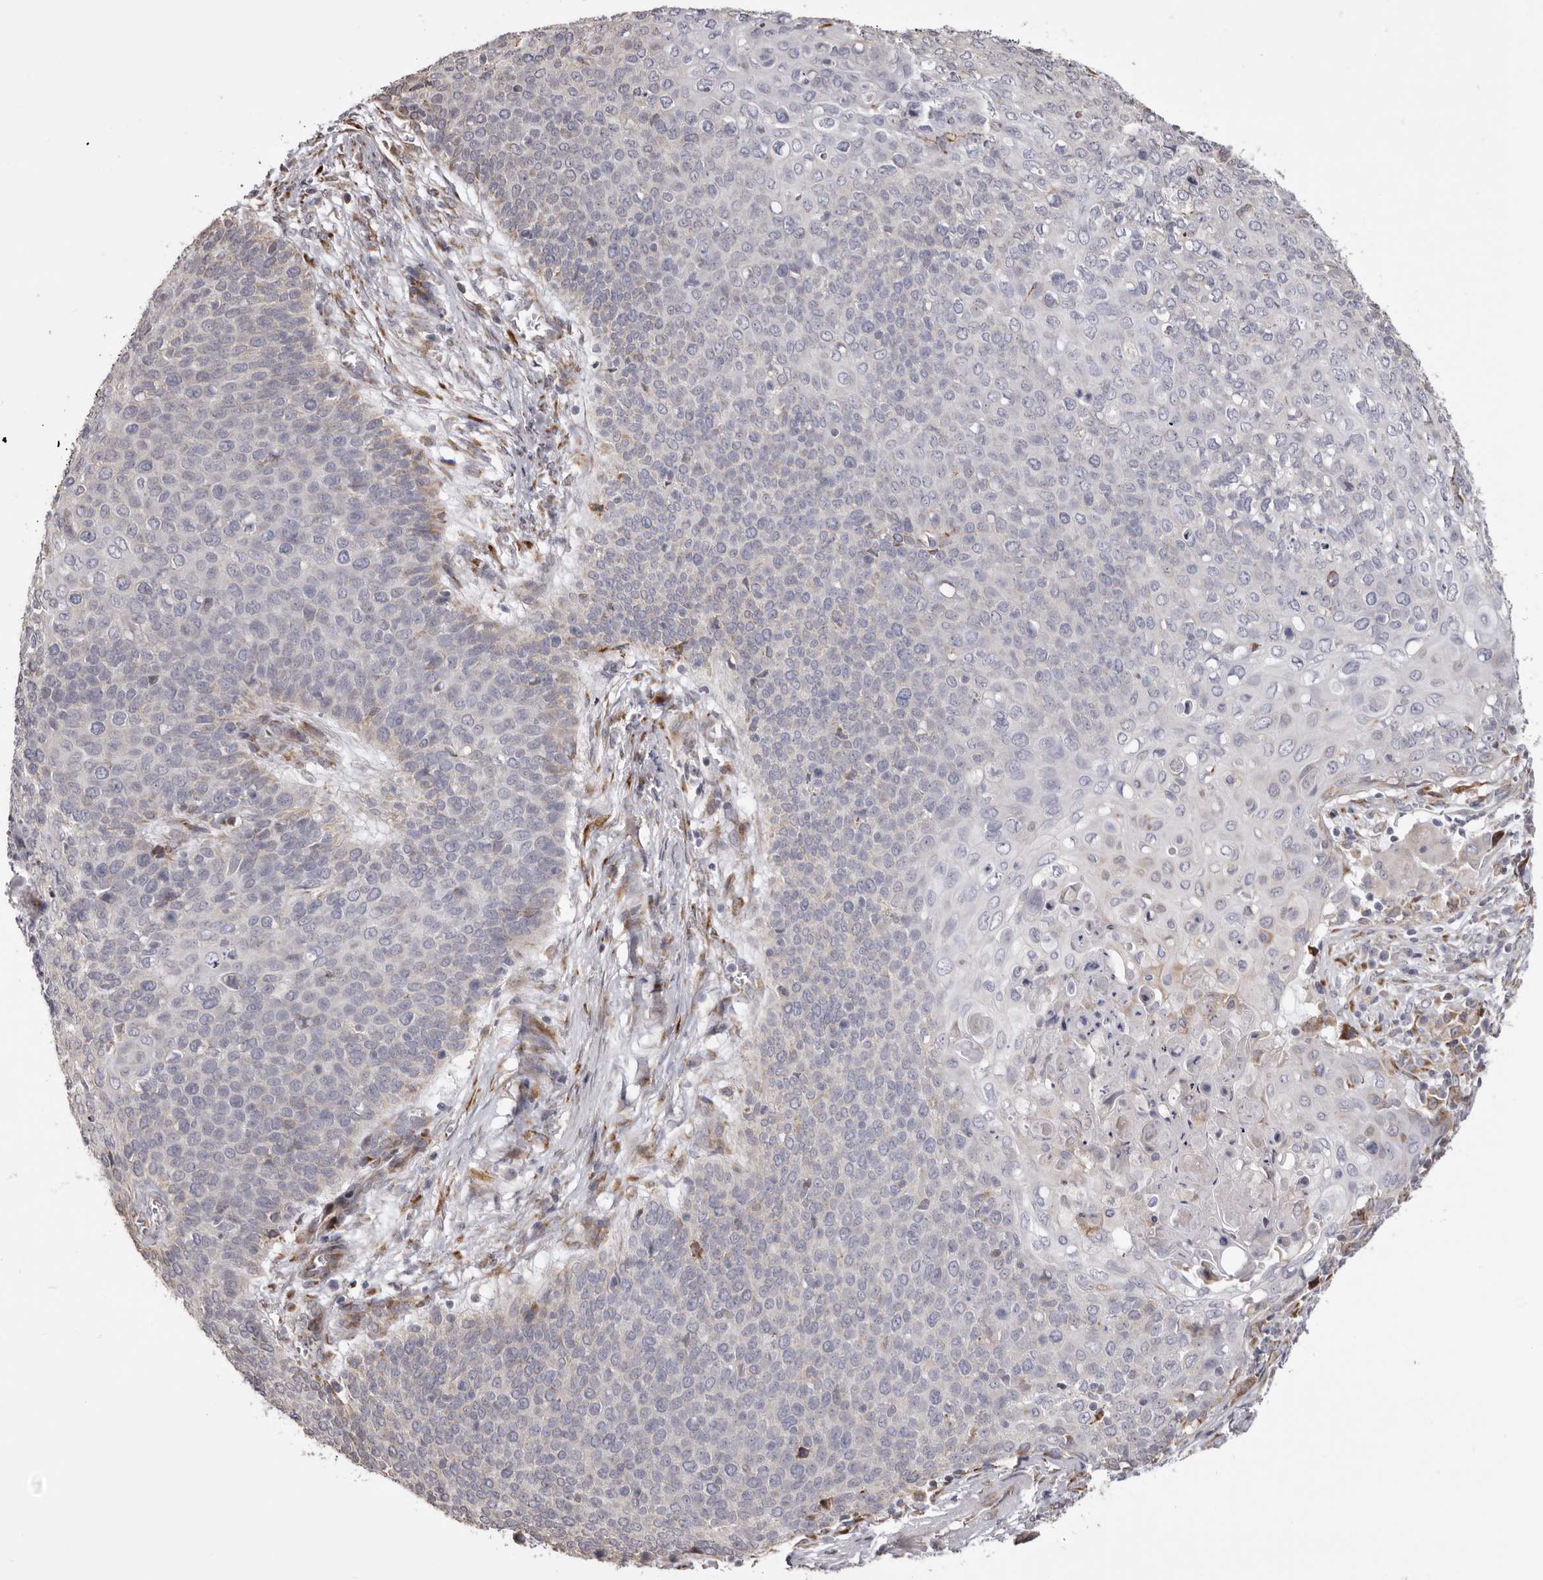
{"staining": {"intensity": "negative", "quantity": "none", "location": "none"}, "tissue": "cervical cancer", "cell_type": "Tumor cells", "image_type": "cancer", "snomed": [{"axis": "morphology", "description": "Squamous cell carcinoma, NOS"}, {"axis": "topography", "description": "Cervix"}], "caption": "Squamous cell carcinoma (cervical) stained for a protein using immunohistochemistry (IHC) shows no positivity tumor cells.", "gene": "PIGX", "patient": {"sex": "female", "age": 39}}